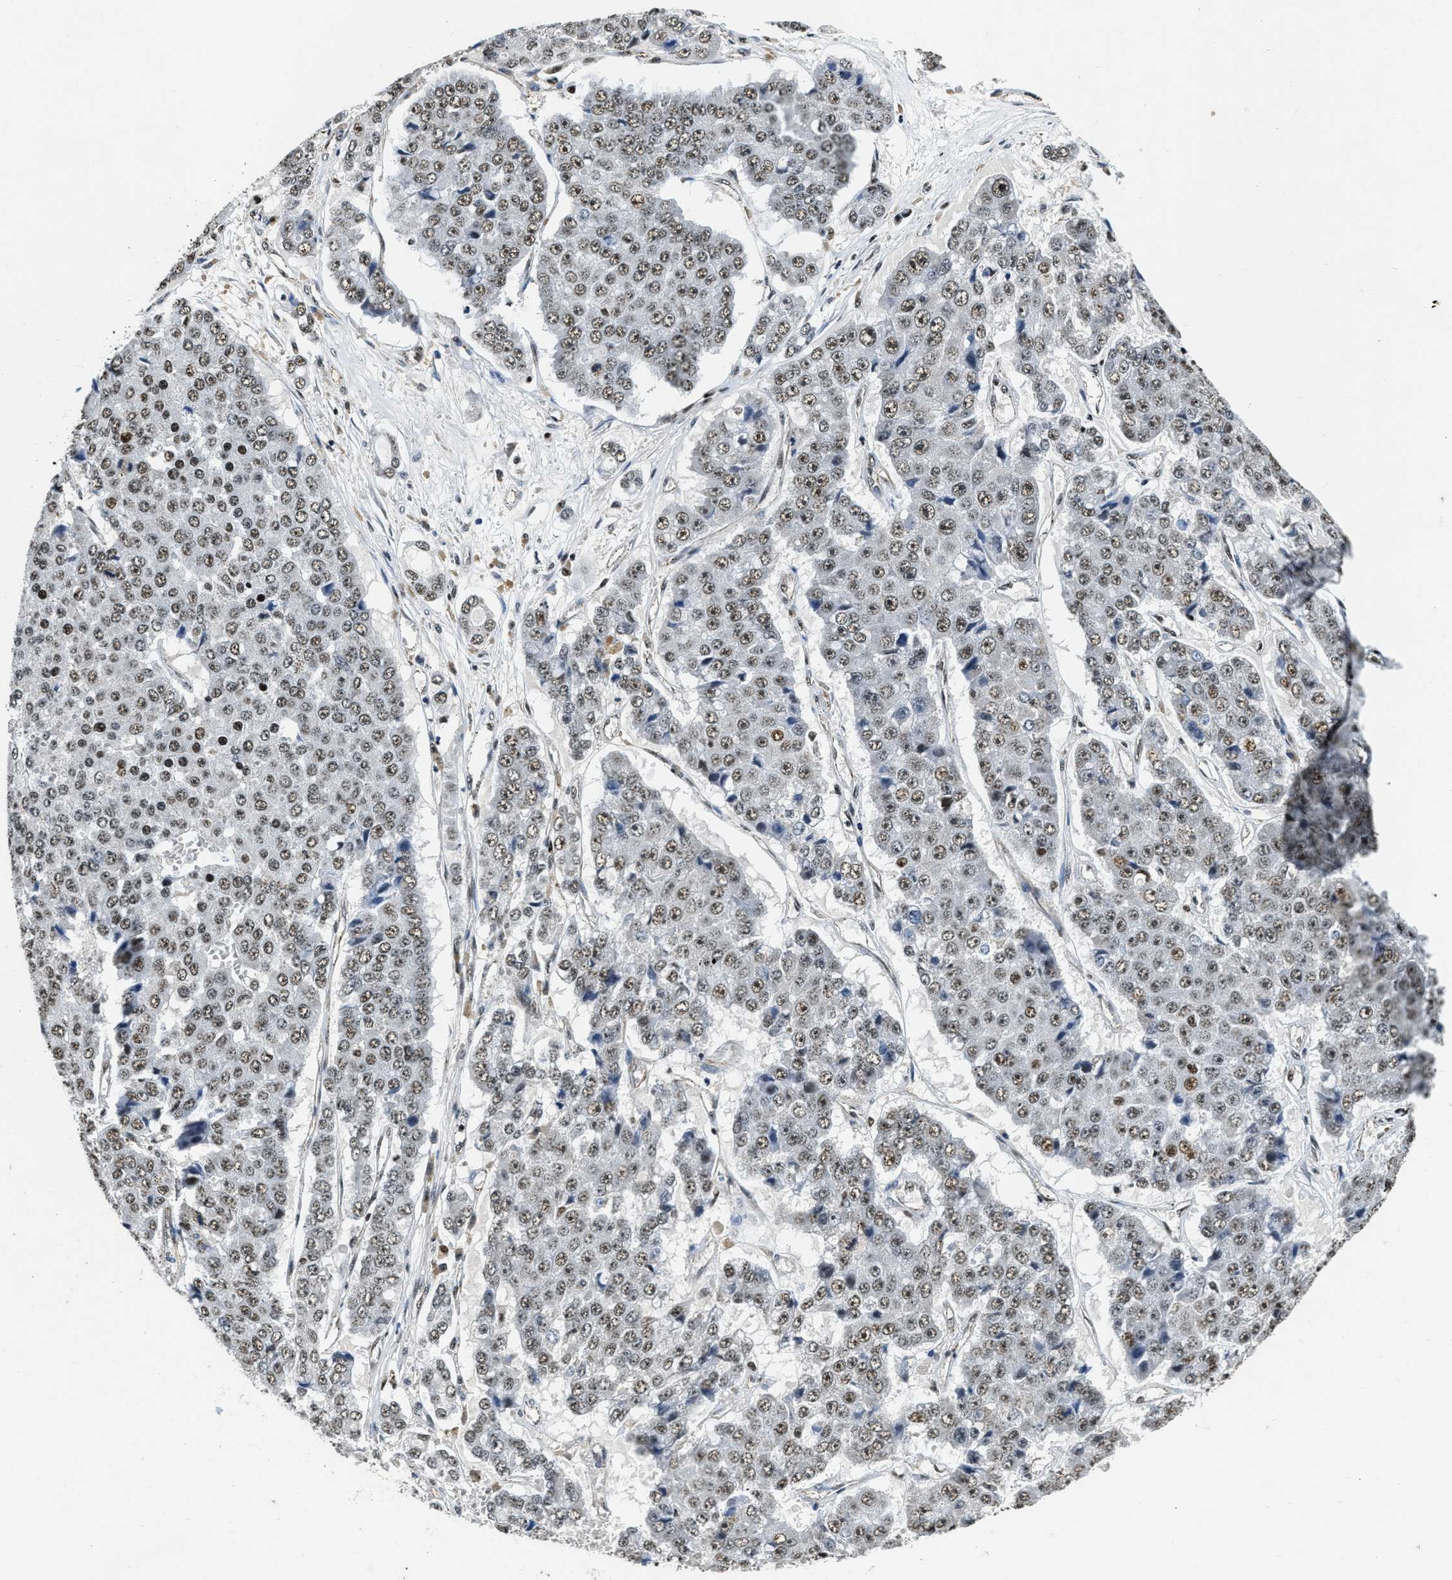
{"staining": {"intensity": "weak", "quantity": ">75%", "location": "nuclear"}, "tissue": "pancreatic cancer", "cell_type": "Tumor cells", "image_type": "cancer", "snomed": [{"axis": "morphology", "description": "Adenocarcinoma, NOS"}, {"axis": "topography", "description": "Pancreas"}], "caption": "Protein expression analysis of human pancreatic cancer (adenocarcinoma) reveals weak nuclear positivity in about >75% of tumor cells.", "gene": "CCNE1", "patient": {"sex": "male", "age": 50}}